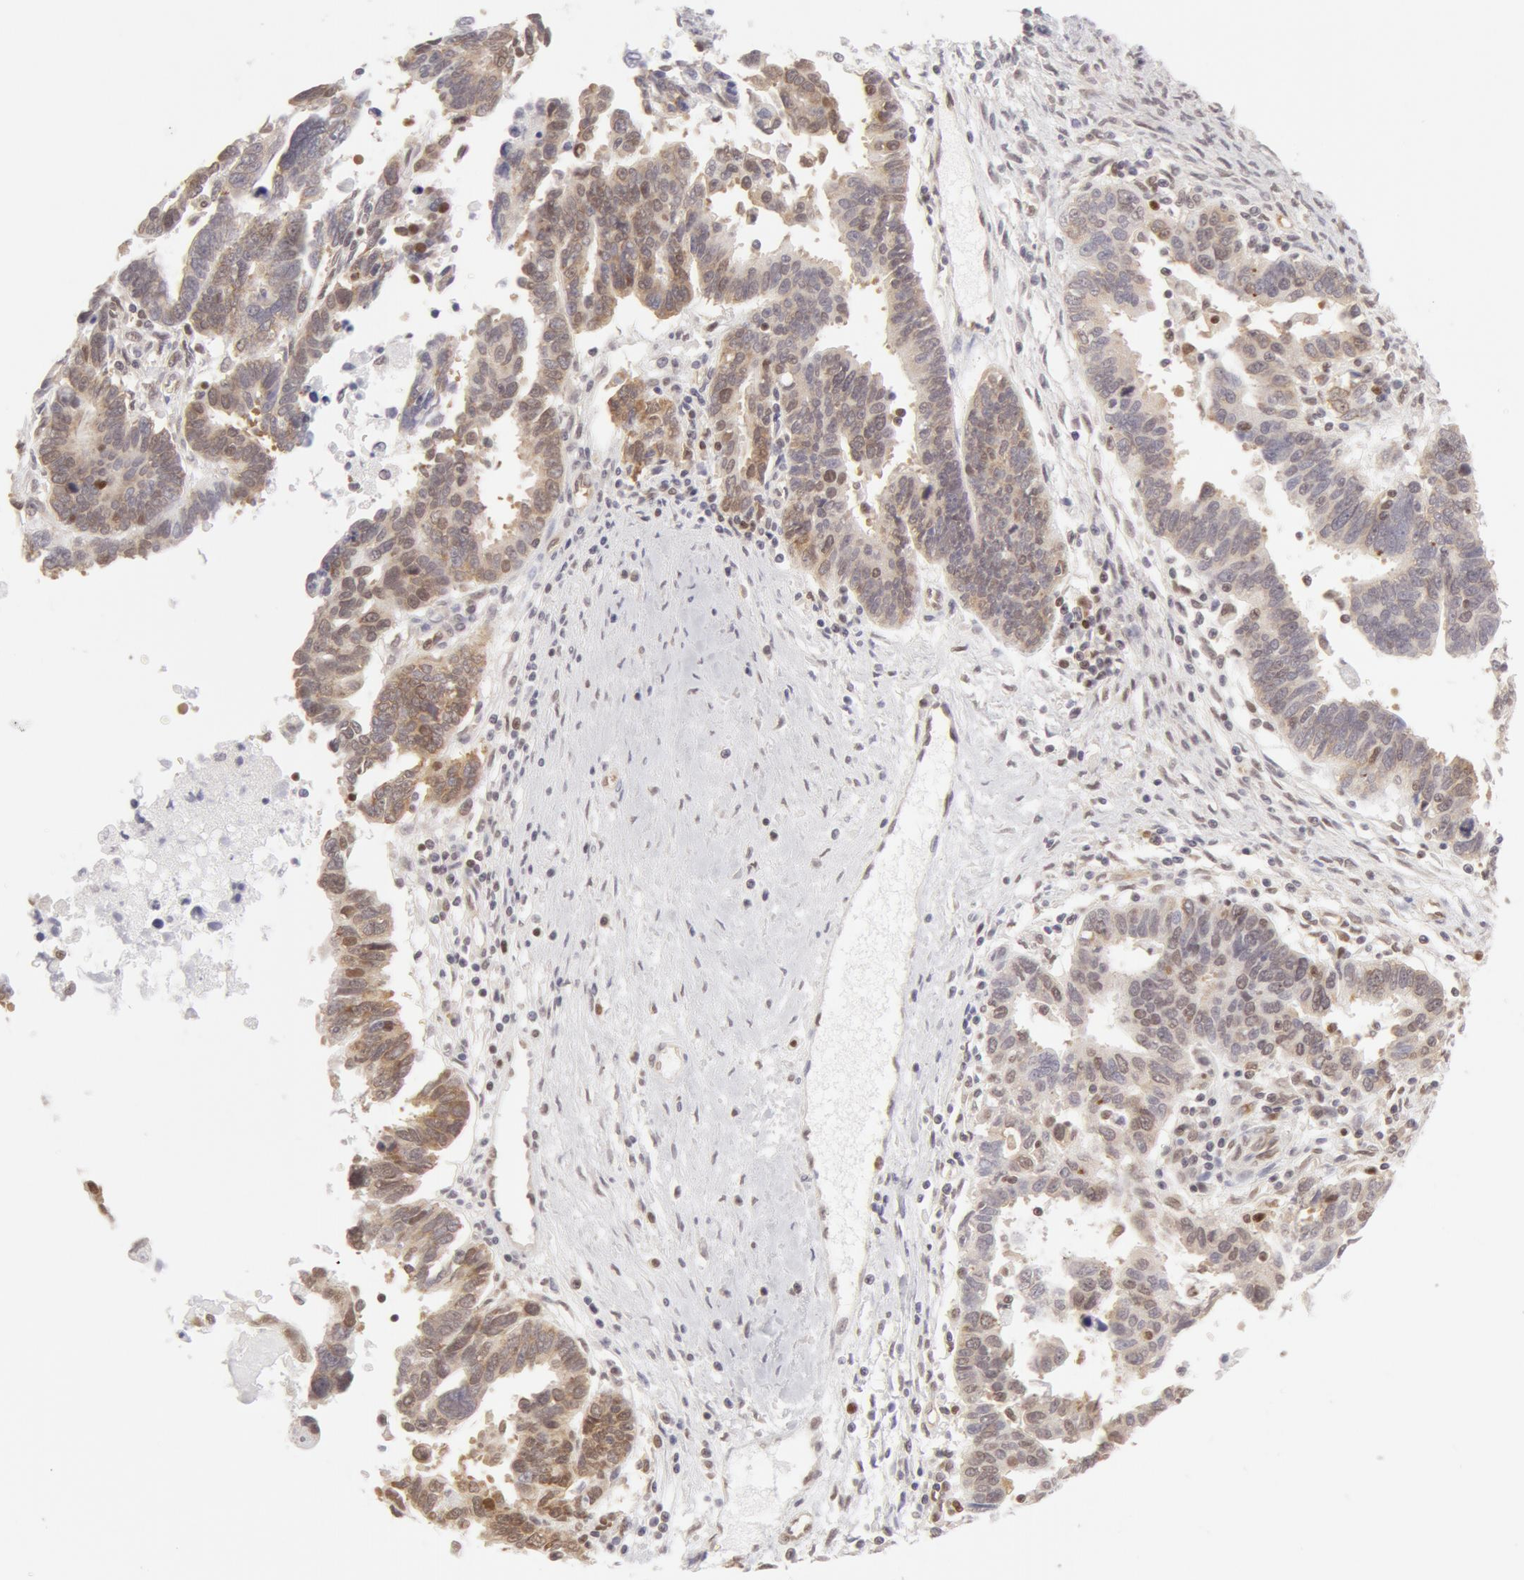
{"staining": {"intensity": "weak", "quantity": "<25%", "location": "cytoplasmic/membranous"}, "tissue": "ovarian cancer", "cell_type": "Tumor cells", "image_type": "cancer", "snomed": [{"axis": "morphology", "description": "Carcinoma, endometroid"}, {"axis": "morphology", "description": "Cystadenocarcinoma, serous, NOS"}, {"axis": "topography", "description": "Ovary"}], "caption": "Ovarian endometroid carcinoma stained for a protein using immunohistochemistry displays no staining tumor cells.", "gene": "DDX3Y", "patient": {"sex": "female", "age": 45}}